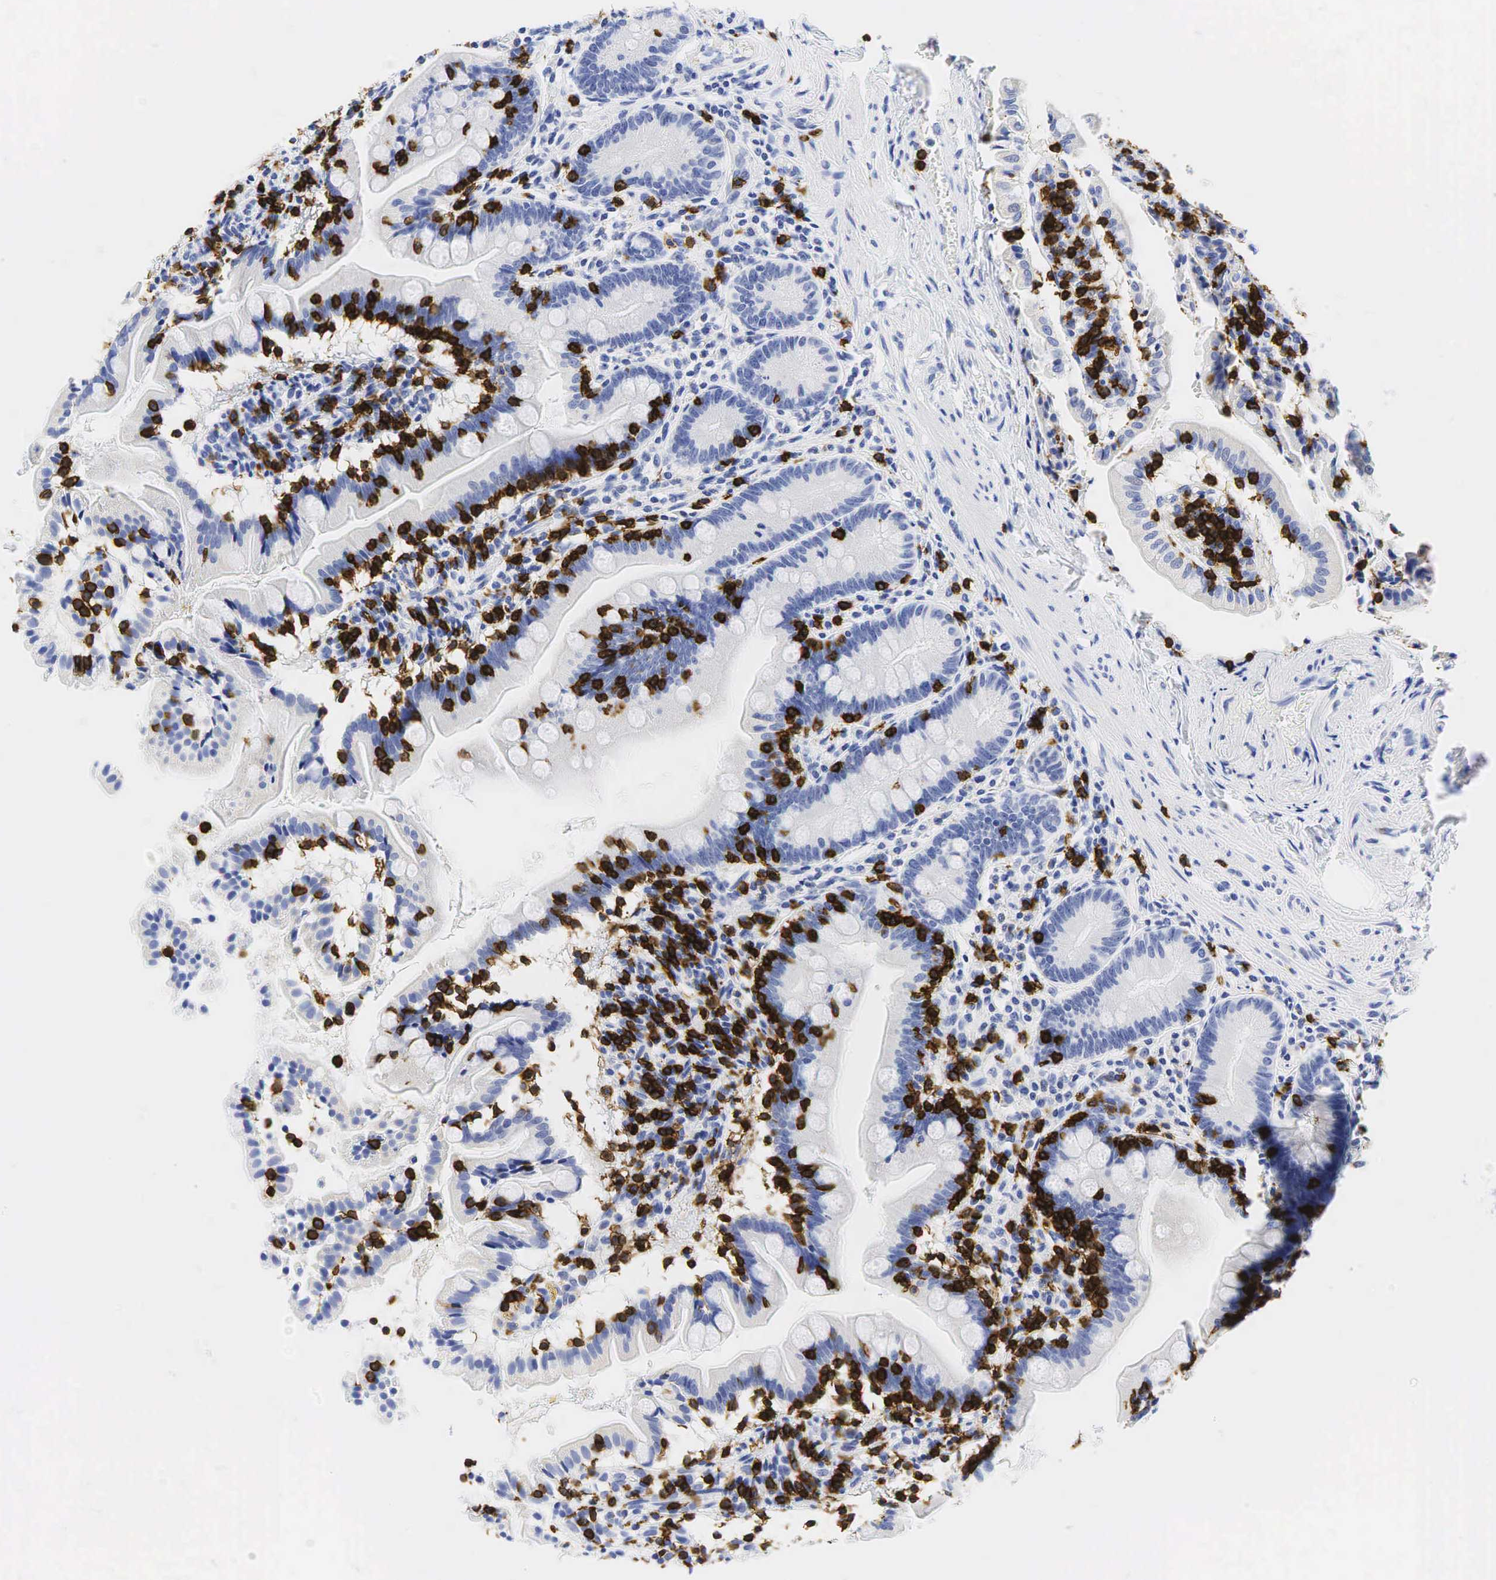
{"staining": {"intensity": "negative", "quantity": "none", "location": "none"}, "tissue": "small intestine", "cell_type": "Glandular cells", "image_type": "normal", "snomed": [{"axis": "morphology", "description": "Normal tissue, NOS"}, {"axis": "topography", "description": "Small intestine"}], "caption": "IHC histopathology image of normal small intestine: human small intestine stained with DAB (3,3'-diaminobenzidine) shows no significant protein staining in glandular cells. (DAB IHC, high magnification).", "gene": "CD8A", "patient": {"sex": "female", "age": 69}}